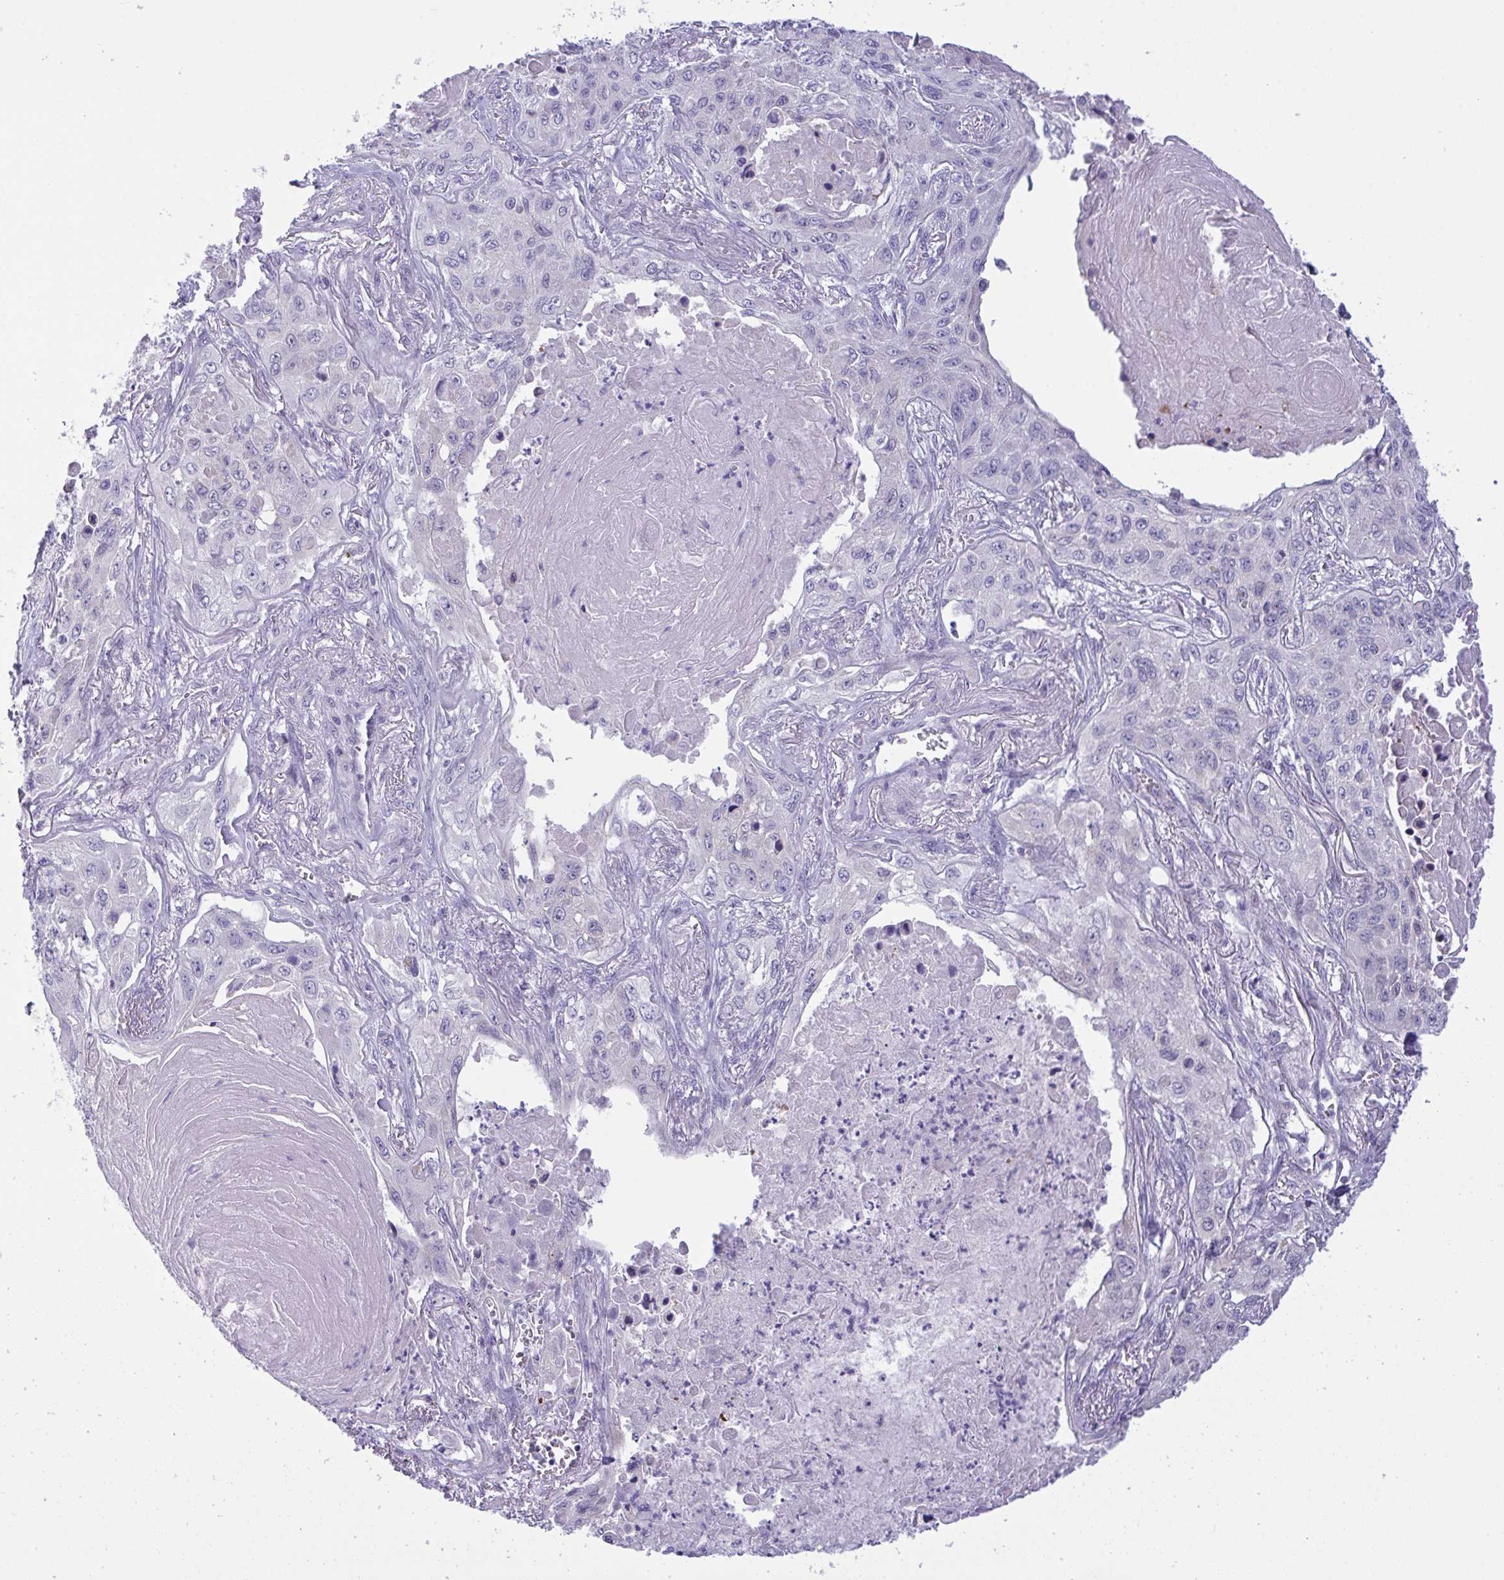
{"staining": {"intensity": "negative", "quantity": "none", "location": "none"}, "tissue": "lung cancer", "cell_type": "Tumor cells", "image_type": "cancer", "snomed": [{"axis": "morphology", "description": "Squamous cell carcinoma, NOS"}, {"axis": "topography", "description": "Lung"}], "caption": "High magnification brightfield microscopy of lung squamous cell carcinoma stained with DAB (brown) and counterstained with hematoxylin (blue): tumor cells show no significant expression. (DAB immunohistochemistry visualized using brightfield microscopy, high magnification).", "gene": "WDR97", "patient": {"sex": "male", "age": 75}}